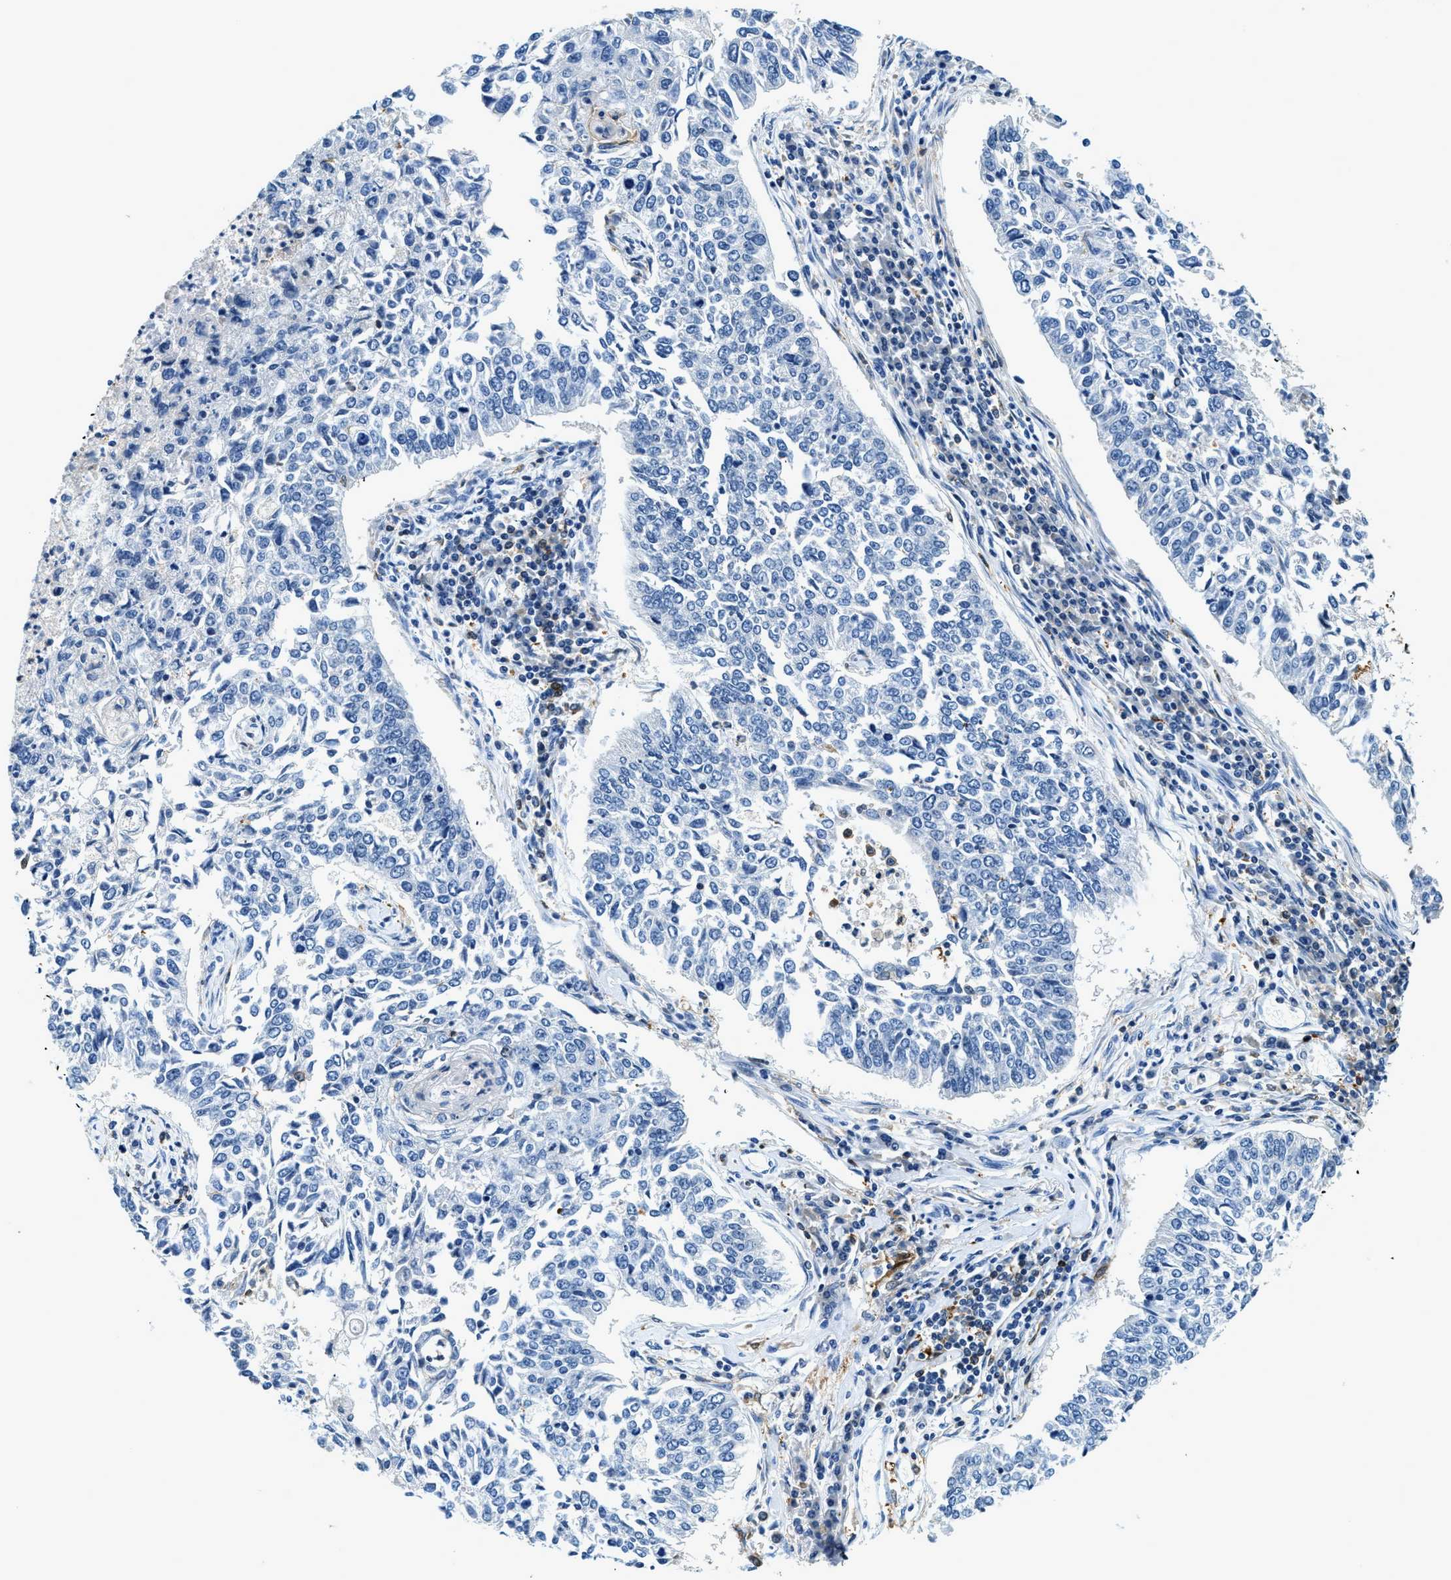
{"staining": {"intensity": "negative", "quantity": "none", "location": "none"}, "tissue": "lung cancer", "cell_type": "Tumor cells", "image_type": "cancer", "snomed": [{"axis": "morphology", "description": "Normal tissue, NOS"}, {"axis": "morphology", "description": "Squamous cell carcinoma, NOS"}, {"axis": "topography", "description": "Cartilage tissue"}, {"axis": "topography", "description": "Bronchus"}, {"axis": "topography", "description": "Lung"}], "caption": "DAB immunohistochemical staining of lung squamous cell carcinoma exhibits no significant staining in tumor cells.", "gene": "CAPG", "patient": {"sex": "female", "age": 49}}